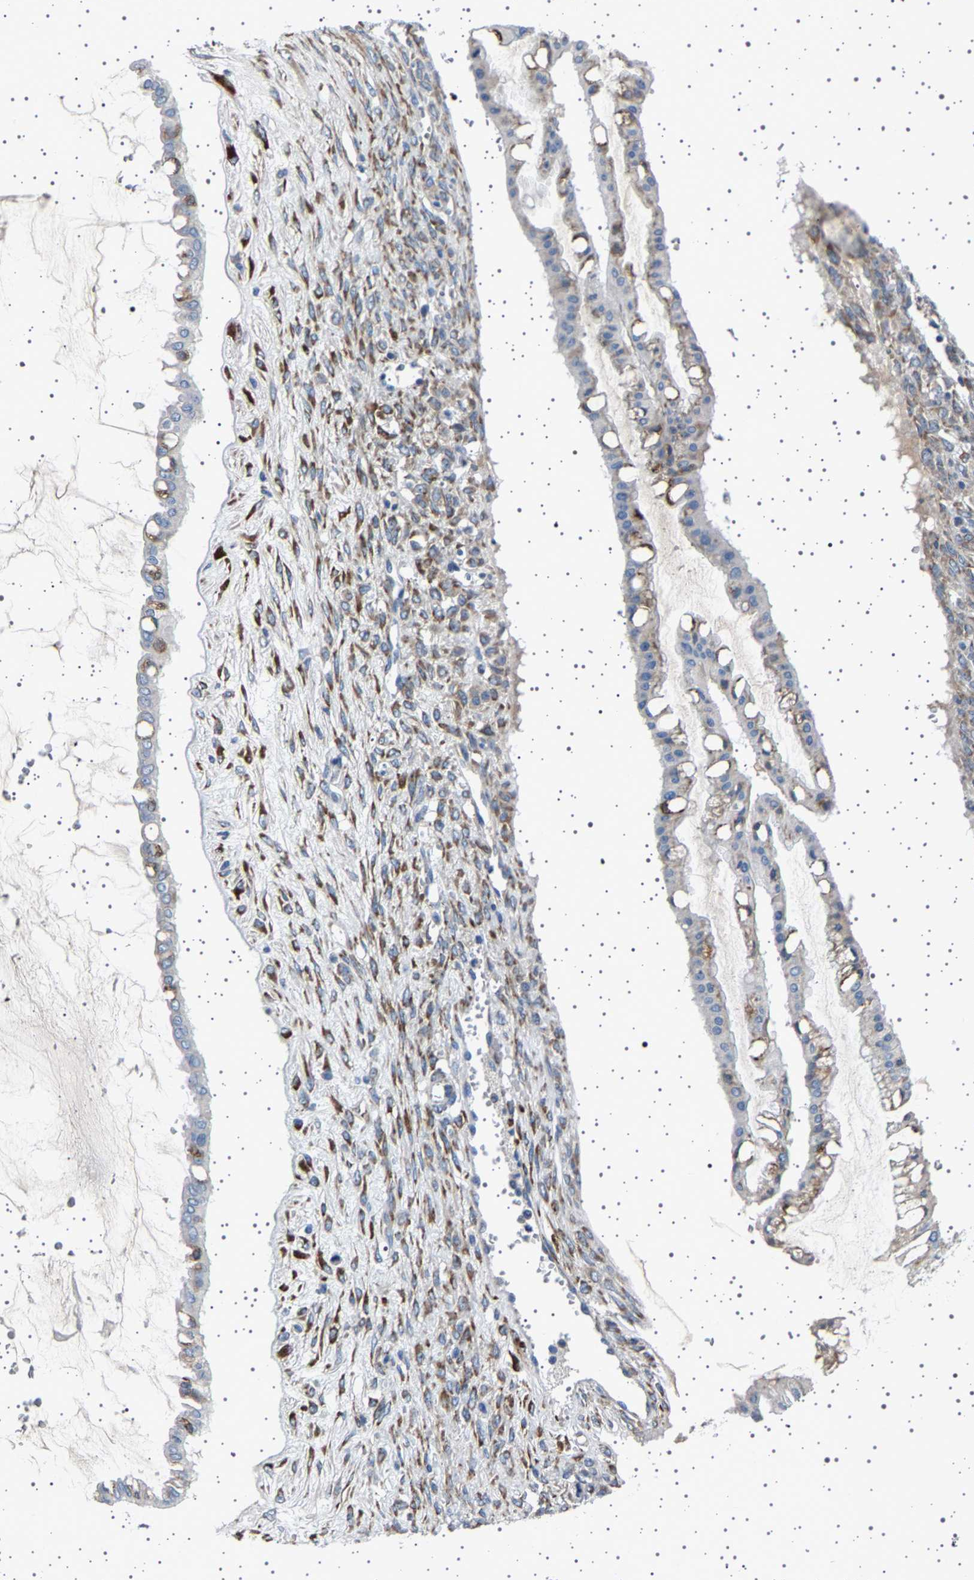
{"staining": {"intensity": "moderate", "quantity": "<25%", "location": "cytoplasmic/membranous"}, "tissue": "ovarian cancer", "cell_type": "Tumor cells", "image_type": "cancer", "snomed": [{"axis": "morphology", "description": "Cystadenocarcinoma, mucinous, NOS"}, {"axis": "topography", "description": "Ovary"}], "caption": "Human mucinous cystadenocarcinoma (ovarian) stained with a brown dye exhibits moderate cytoplasmic/membranous positive staining in about <25% of tumor cells.", "gene": "FTCD", "patient": {"sex": "female", "age": 73}}